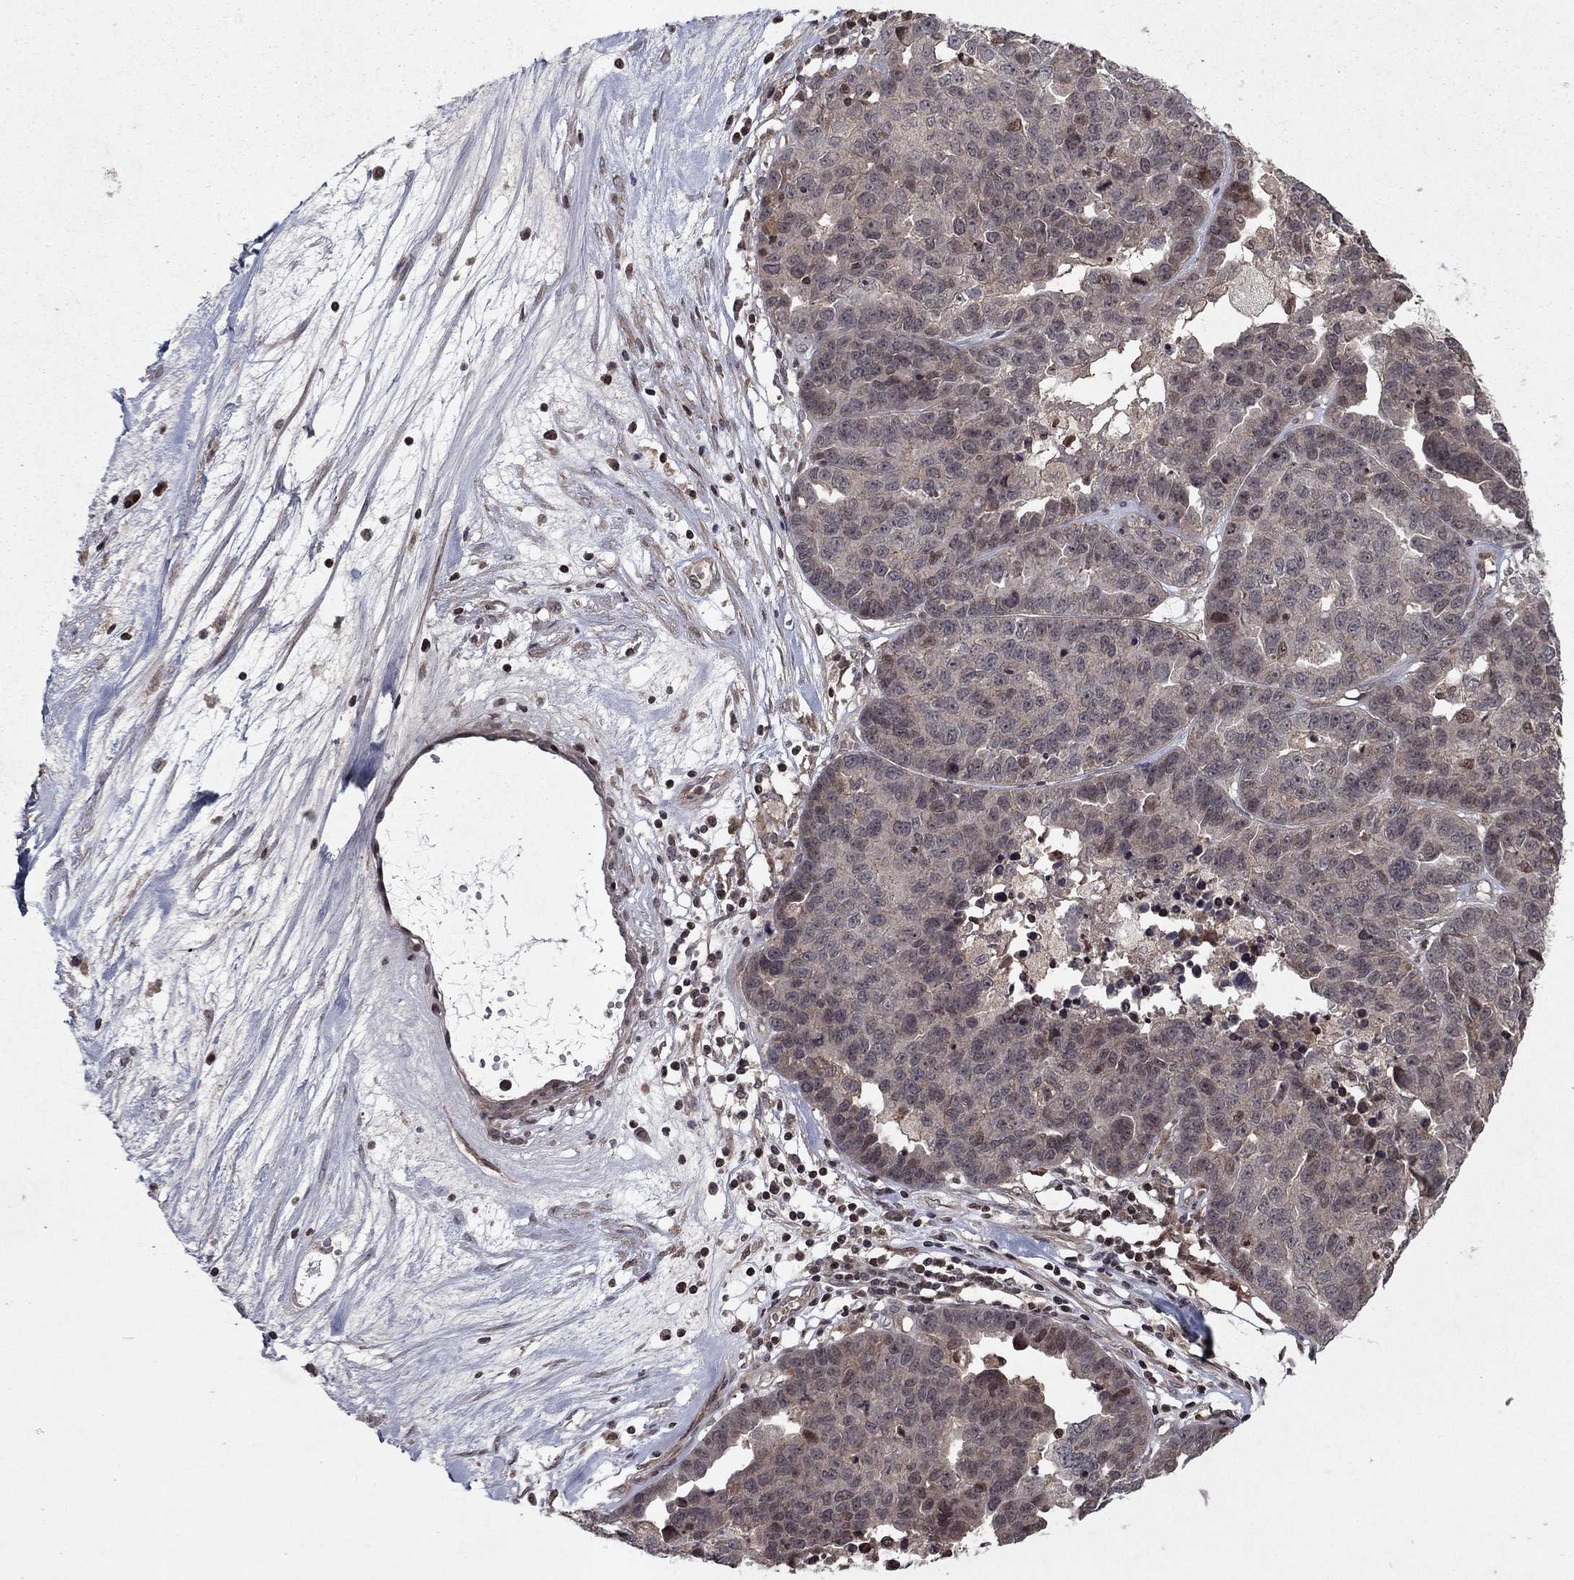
{"staining": {"intensity": "moderate", "quantity": "<25%", "location": "nuclear"}, "tissue": "ovarian cancer", "cell_type": "Tumor cells", "image_type": "cancer", "snomed": [{"axis": "morphology", "description": "Cystadenocarcinoma, serous, NOS"}, {"axis": "topography", "description": "Ovary"}], "caption": "There is low levels of moderate nuclear expression in tumor cells of ovarian cancer (serous cystadenocarcinoma), as demonstrated by immunohistochemical staining (brown color).", "gene": "SORBS1", "patient": {"sex": "female", "age": 87}}